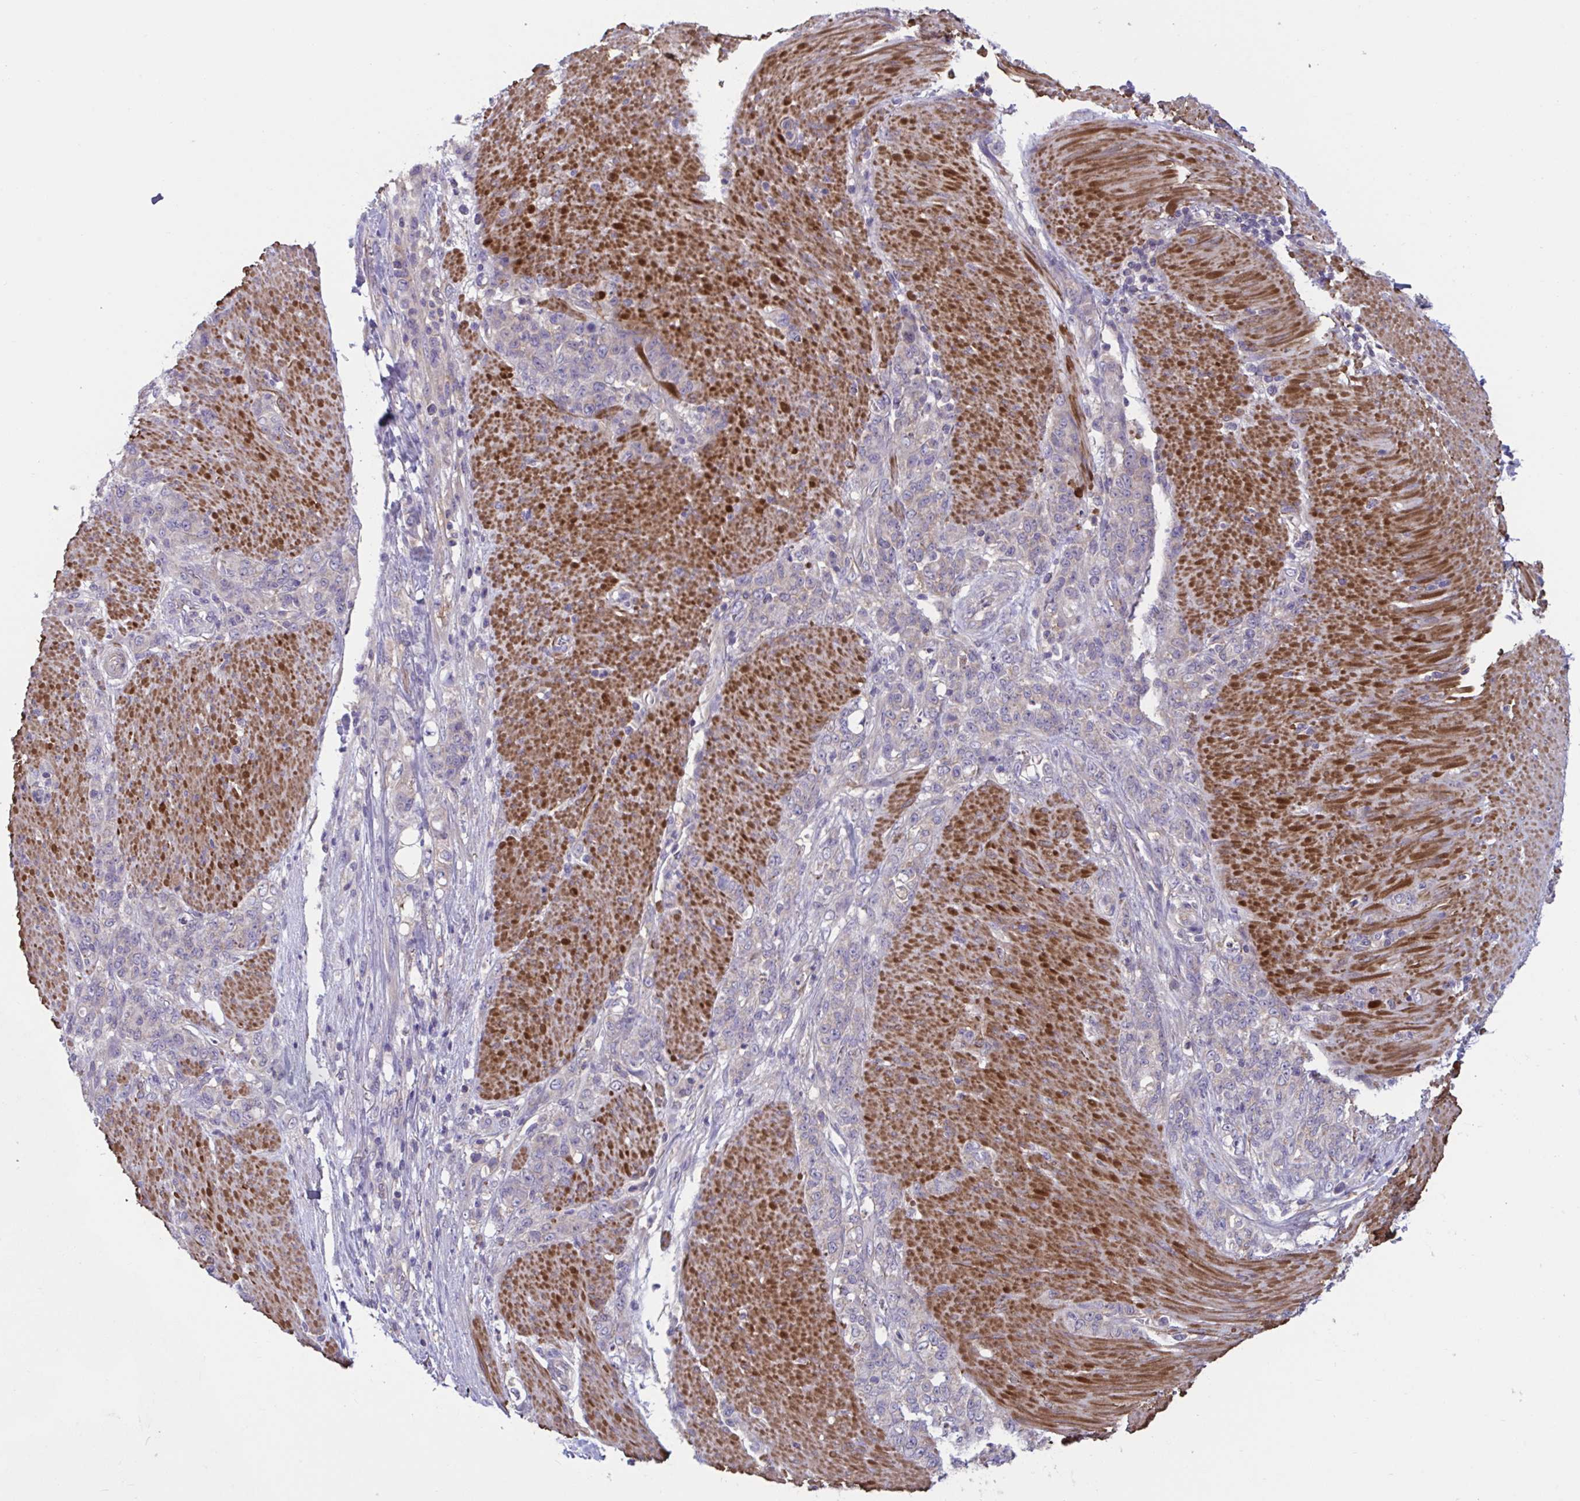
{"staining": {"intensity": "negative", "quantity": "none", "location": "none"}, "tissue": "stomach cancer", "cell_type": "Tumor cells", "image_type": "cancer", "snomed": [{"axis": "morphology", "description": "Adenocarcinoma, NOS"}, {"axis": "topography", "description": "Stomach"}], "caption": "This micrograph is of stomach adenocarcinoma stained with immunohistochemistry (IHC) to label a protein in brown with the nuclei are counter-stained blue. There is no positivity in tumor cells. Brightfield microscopy of immunohistochemistry stained with DAB (3,3'-diaminobenzidine) (brown) and hematoxylin (blue), captured at high magnification.", "gene": "WNT9B", "patient": {"sex": "female", "age": 79}}